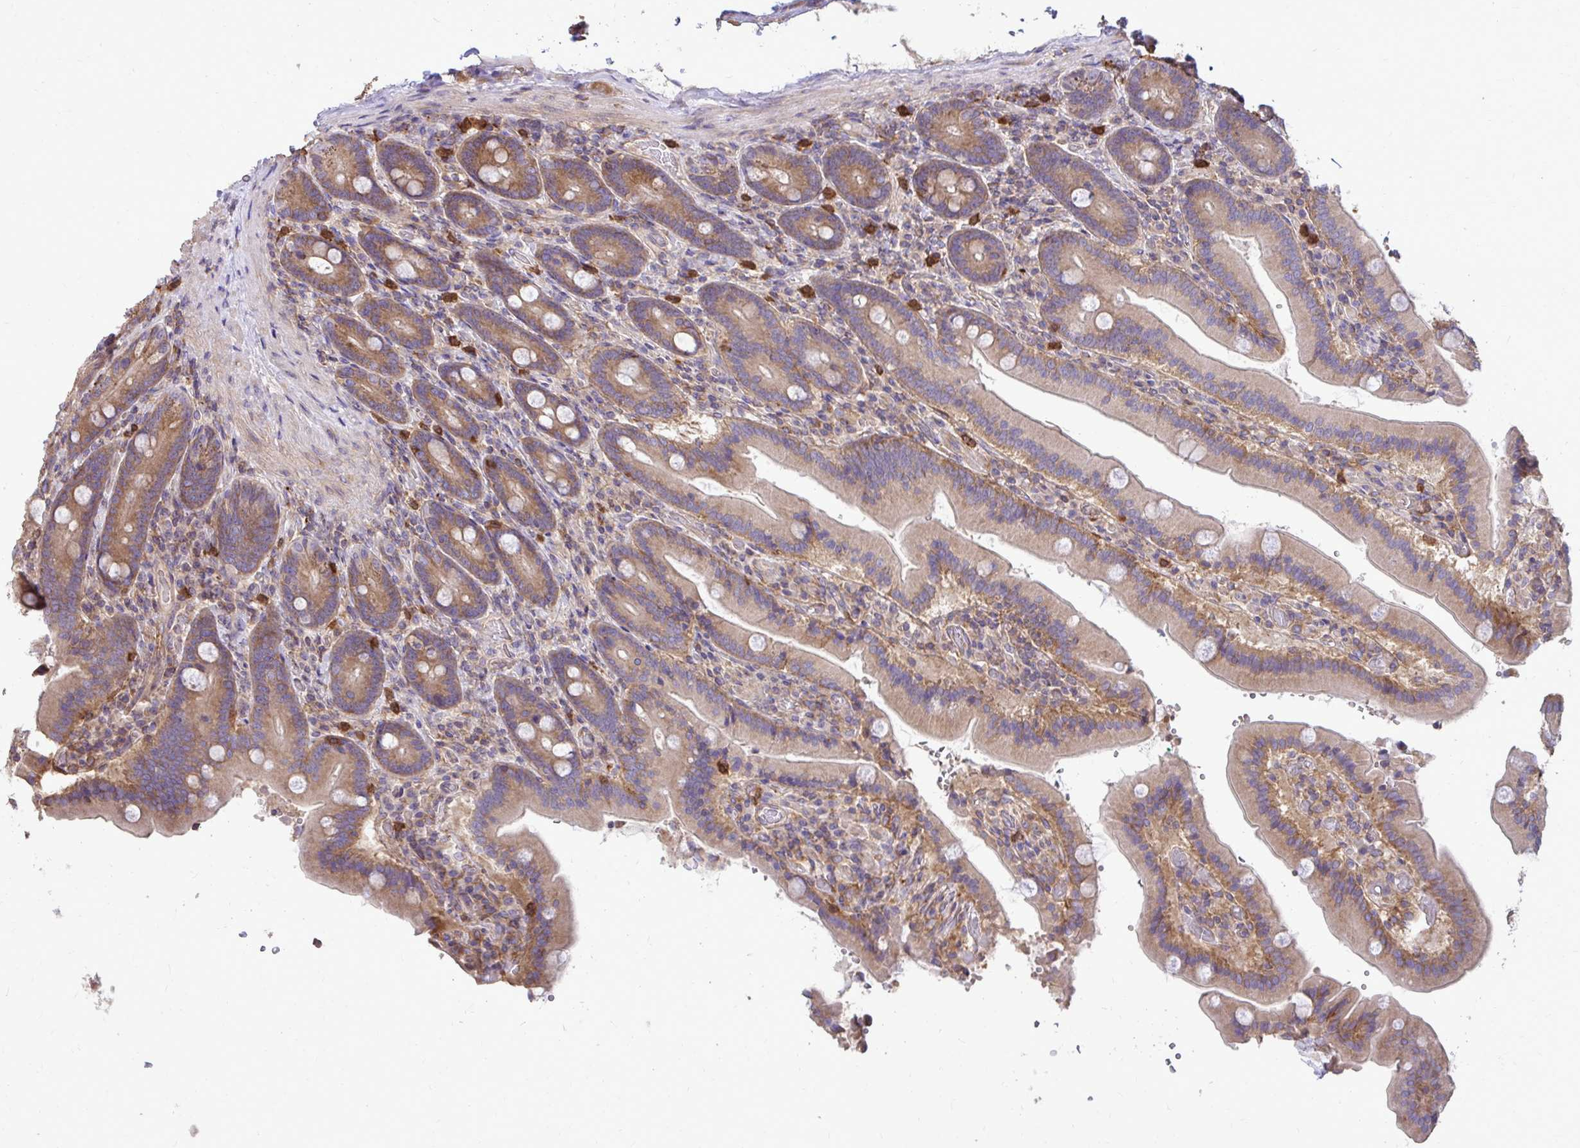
{"staining": {"intensity": "moderate", "quantity": ">75%", "location": "cytoplasmic/membranous"}, "tissue": "duodenum", "cell_type": "Glandular cells", "image_type": "normal", "snomed": [{"axis": "morphology", "description": "Normal tissue, NOS"}, {"axis": "topography", "description": "Duodenum"}], "caption": "The immunohistochemical stain shows moderate cytoplasmic/membranous positivity in glandular cells of normal duodenum. The staining was performed using DAB, with brown indicating positive protein expression. Nuclei are stained blue with hematoxylin.", "gene": "FMR1", "patient": {"sex": "female", "age": 62}}